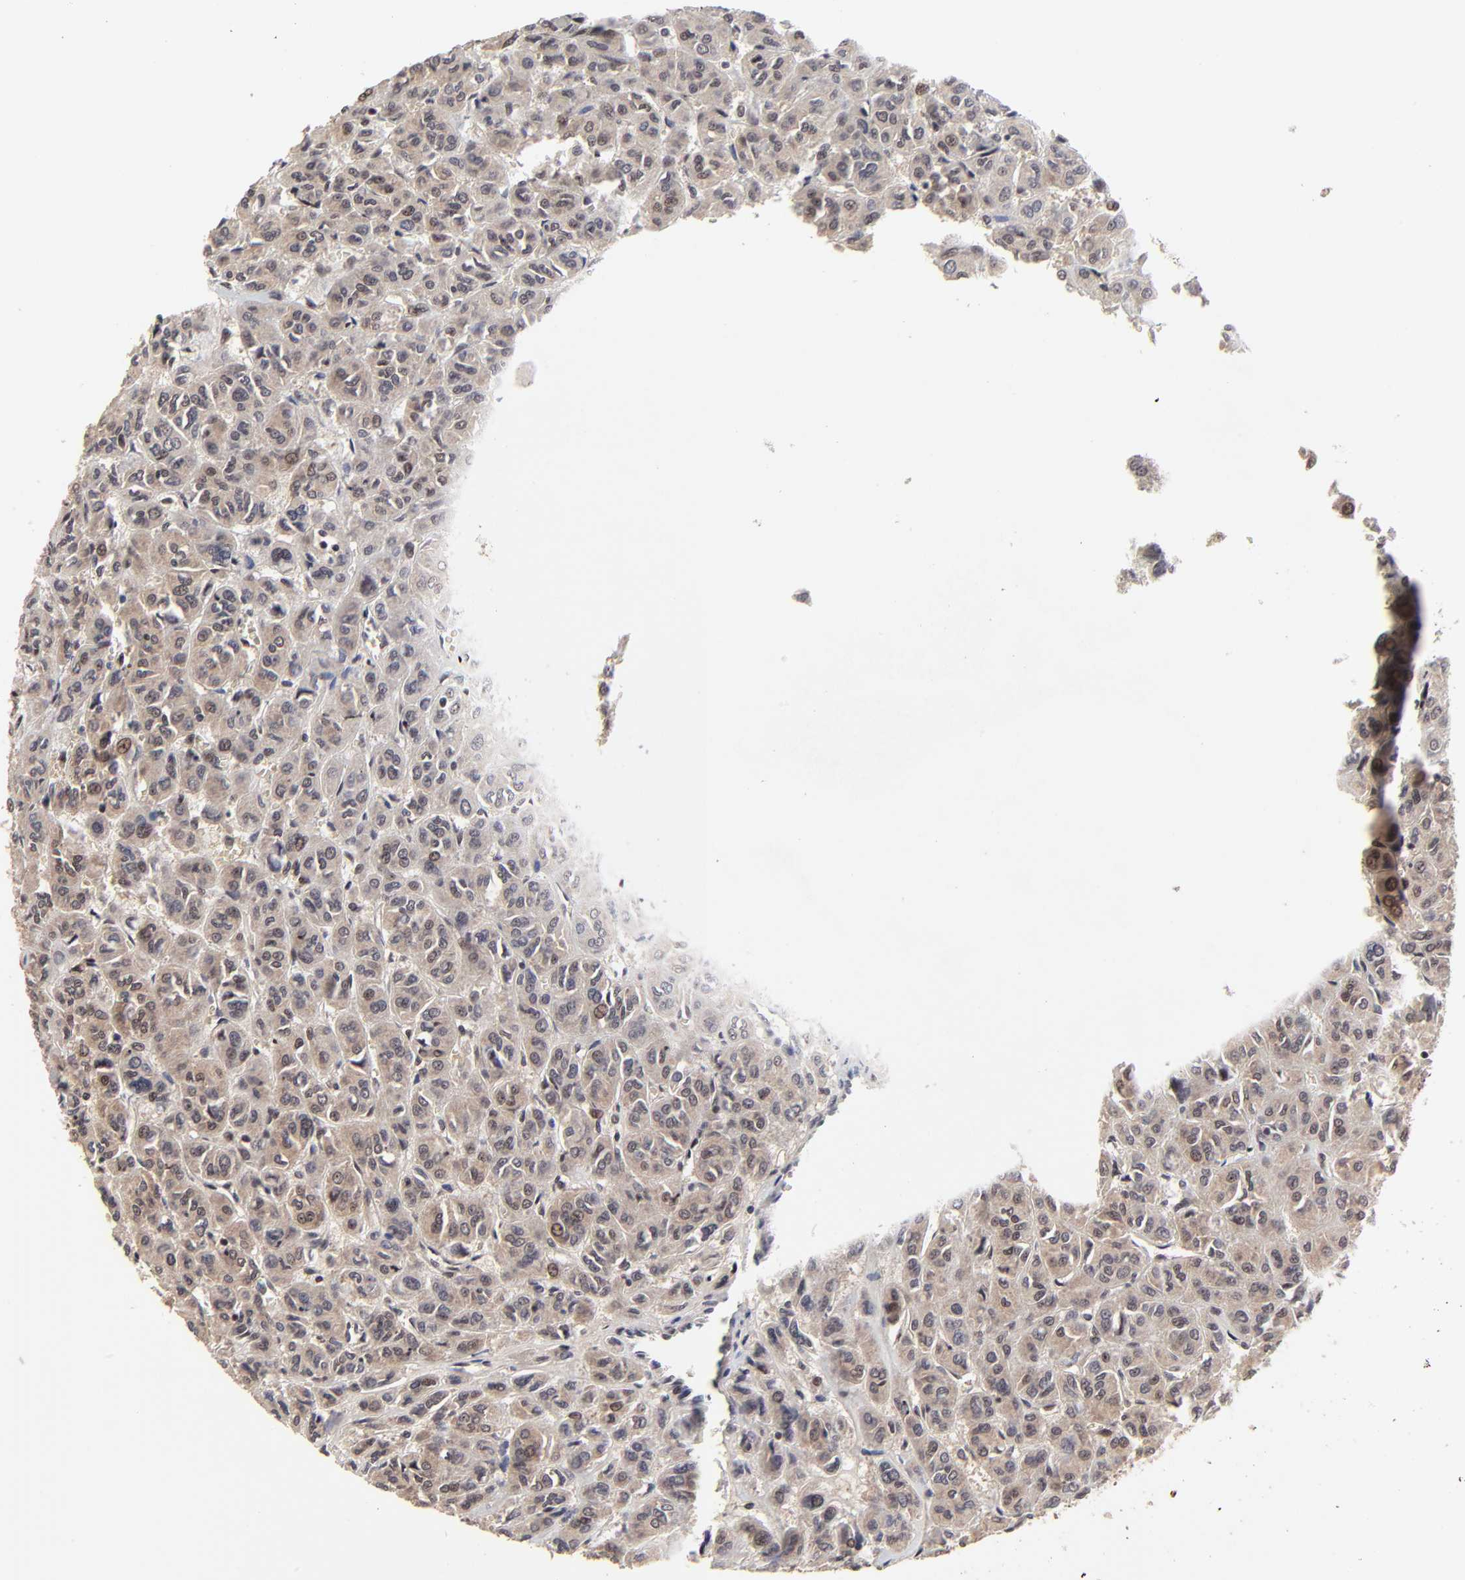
{"staining": {"intensity": "moderate", "quantity": ">75%", "location": "cytoplasmic/membranous"}, "tissue": "thyroid cancer", "cell_type": "Tumor cells", "image_type": "cancer", "snomed": [{"axis": "morphology", "description": "Follicular adenoma carcinoma, NOS"}, {"axis": "topography", "description": "Thyroid gland"}], "caption": "Thyroid follicular adenoma carcinoma stained with DAB immunohistochemistry (IHC) demonstrates medium levels of moderate cytoplasmic/membranous positivity in about >75% of tumor cells.", "gene": "FRMD8", "patient": {"sex": "female", "age": 71}}